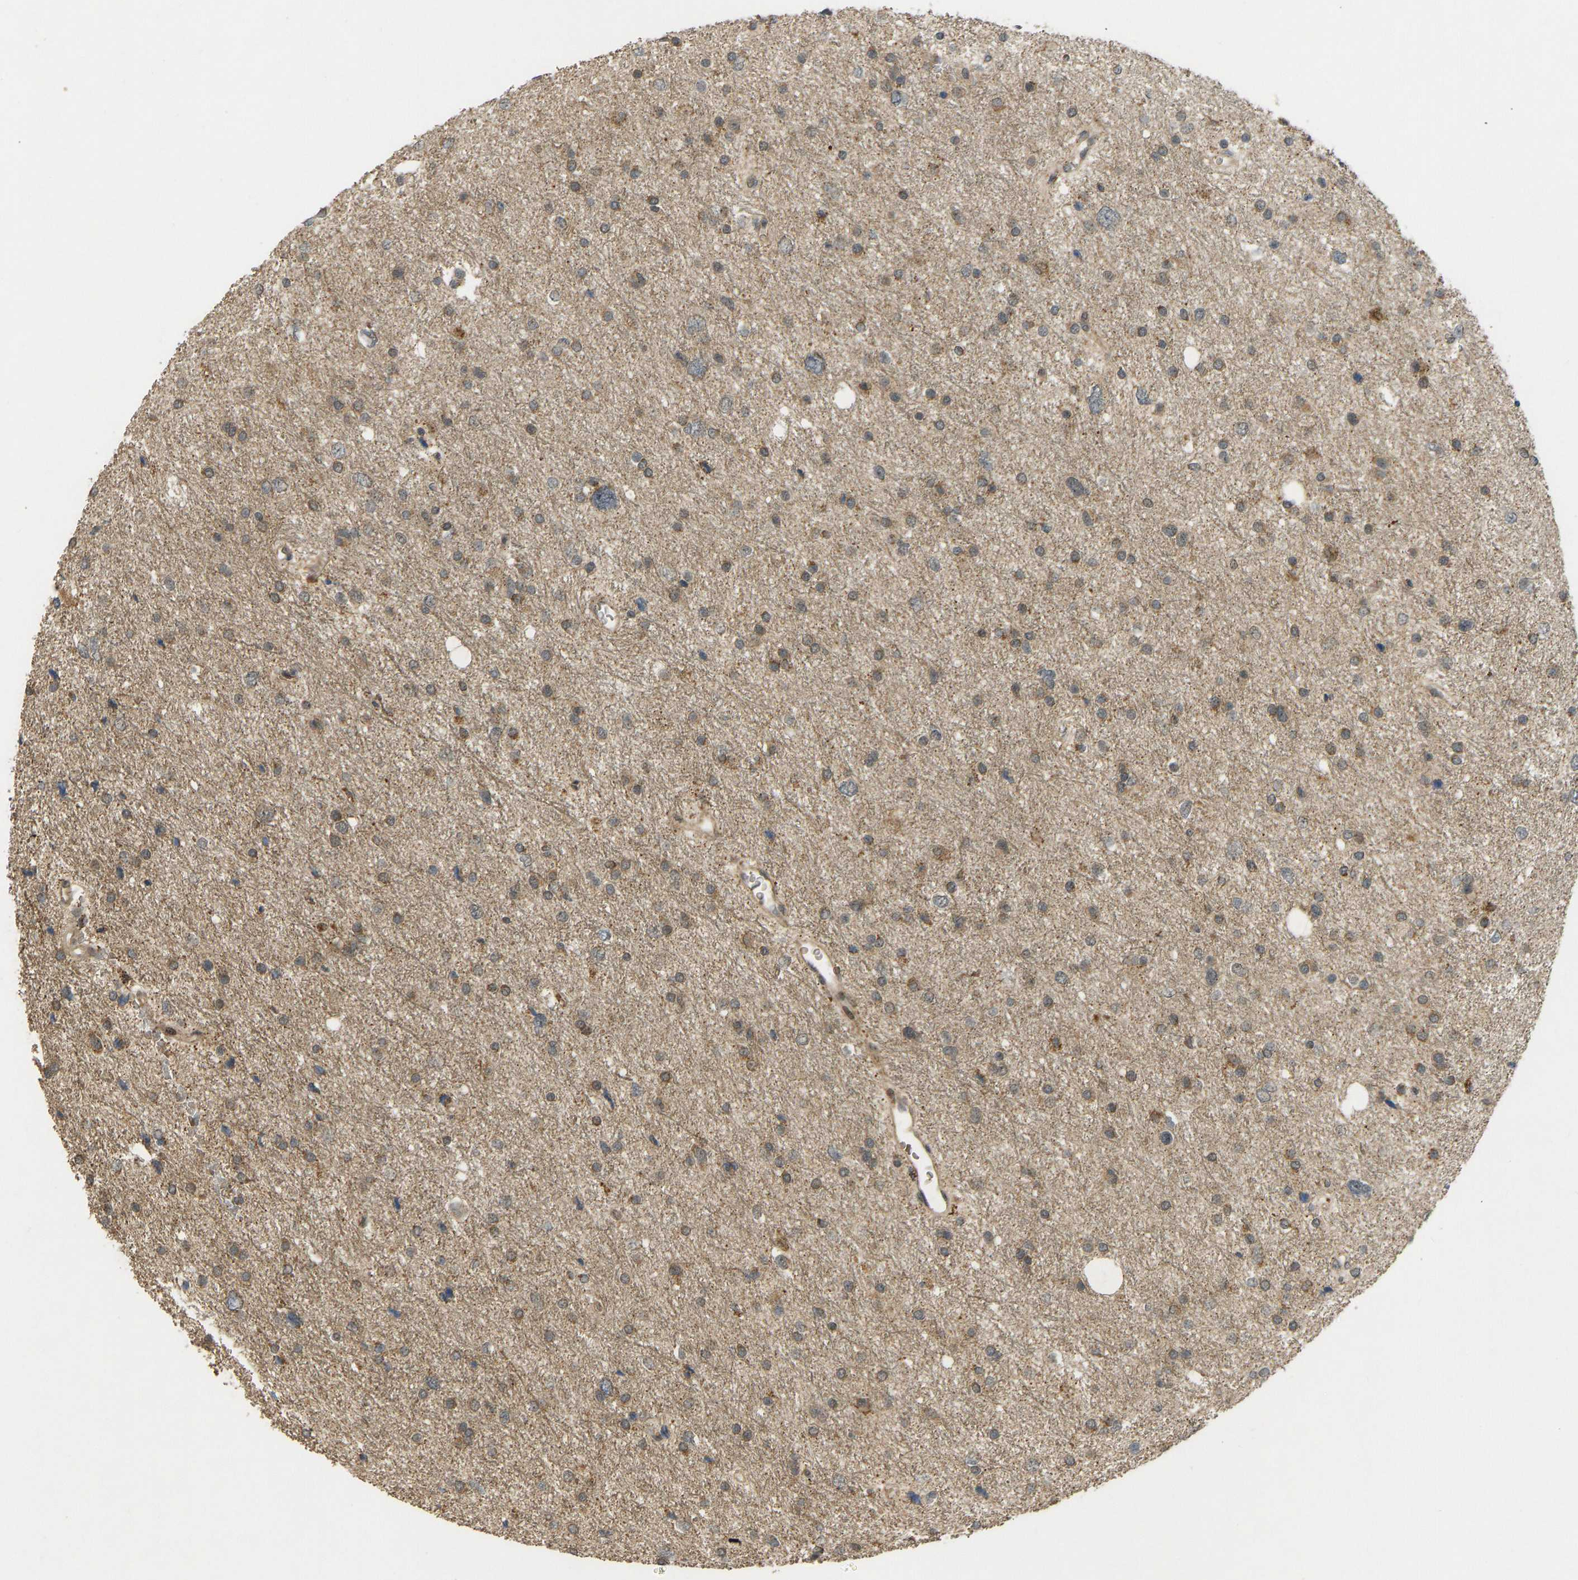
{"staining": {"intensity": "moderate", "quantity": ">75%", "location": "cytoplasmic/membranous"}, "tissue": "glioma", "cell_type": "Tumor cells", "image_type": "cancer", "snomed": [{"axis": "morphology", "description": "Glioma, malignant, Low grade"}, {"axis": "topography", "description": "Brain"}], "caption": "Immunohistochemical staining of glioma exhibits moderate cytoplasmic/membranous protein positivity in approximately >75% of tumor cells. (DAB IHC with brightfield microscopy, high magnification).", "gene": "ACADS", "patient": {"sex": "female", "age": 37}}